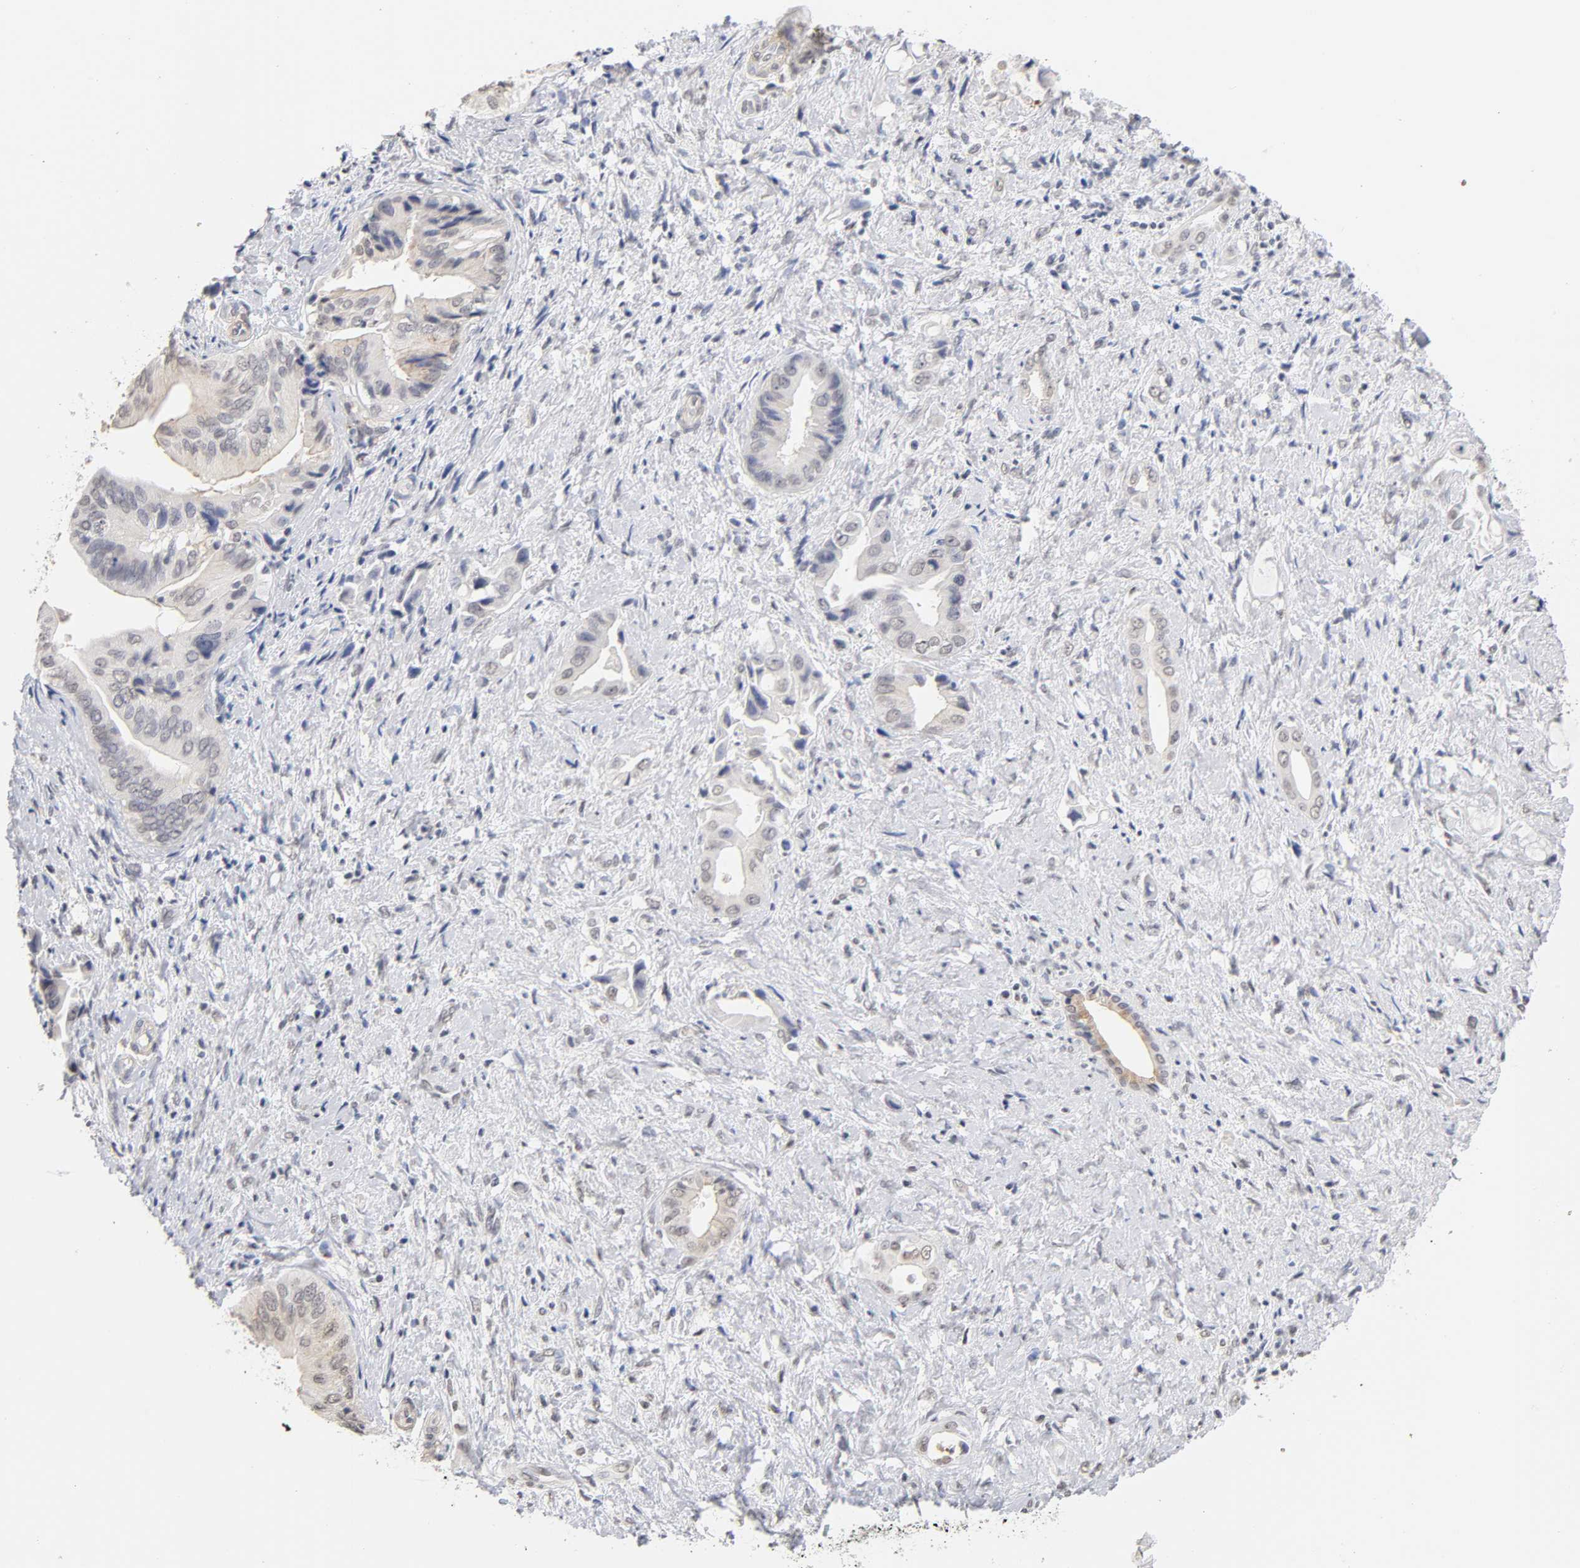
{"staining": {"intensity": "weak", "quantity": "<25%", "location": "cytoplasmic/membranous,nuclear"}, "tissue": "liver cancer", "cell_type": "Tumor cells", "image_type": "cancer", "snomed": [{"axis": "morphology", "description": "Cholangiocarcinoma"}, {"axis": "topography", "description": "Liver"}], "caption": "Image shows no significant protein positivity in tumor cells of liver cancer (cholangiocarcinoma).", "gene": "CRABP2", "patient": {"sex": "male", "age": 58}}